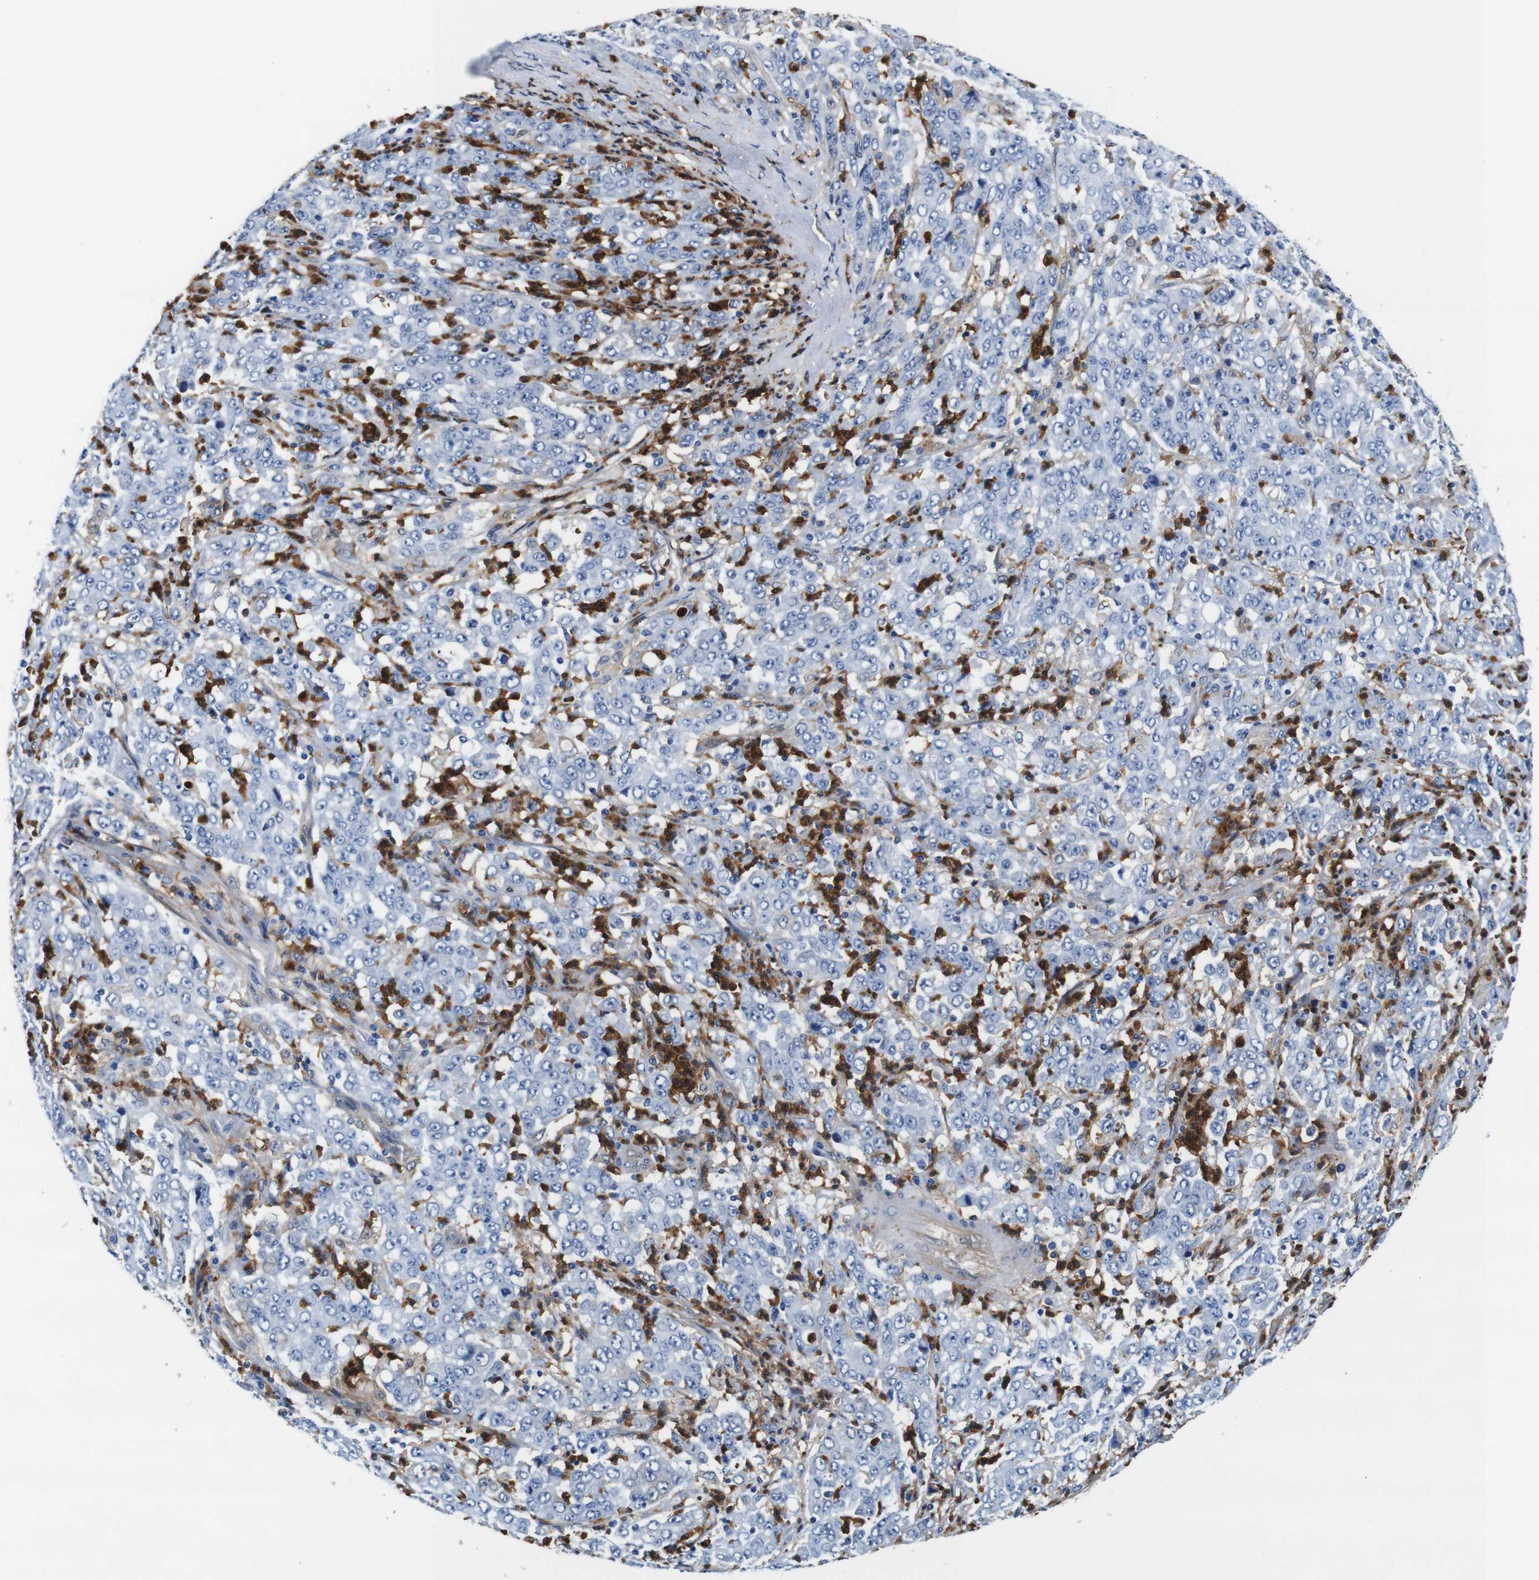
{"staining": {"intensity": "negative", "quantity": "none", "location": "none"}, "tissue": "stomach cancer", "cell_type": "Tumor cells", "image_type": "cancer", "snomed": [{"axis": "morphology", "description": "Adenocarcinoma, NOS"}, {"axis": "topography", "description": "Stomach, lower"}], "caption": "High power microscopy photomicrograph of an immunohistochemistry (IHC) image of stomach adenocarcinoma, revealing no significant positivity in tumor cells.", "gene": "ANXA1", "patient": {"sex": "female", "age": 71}}